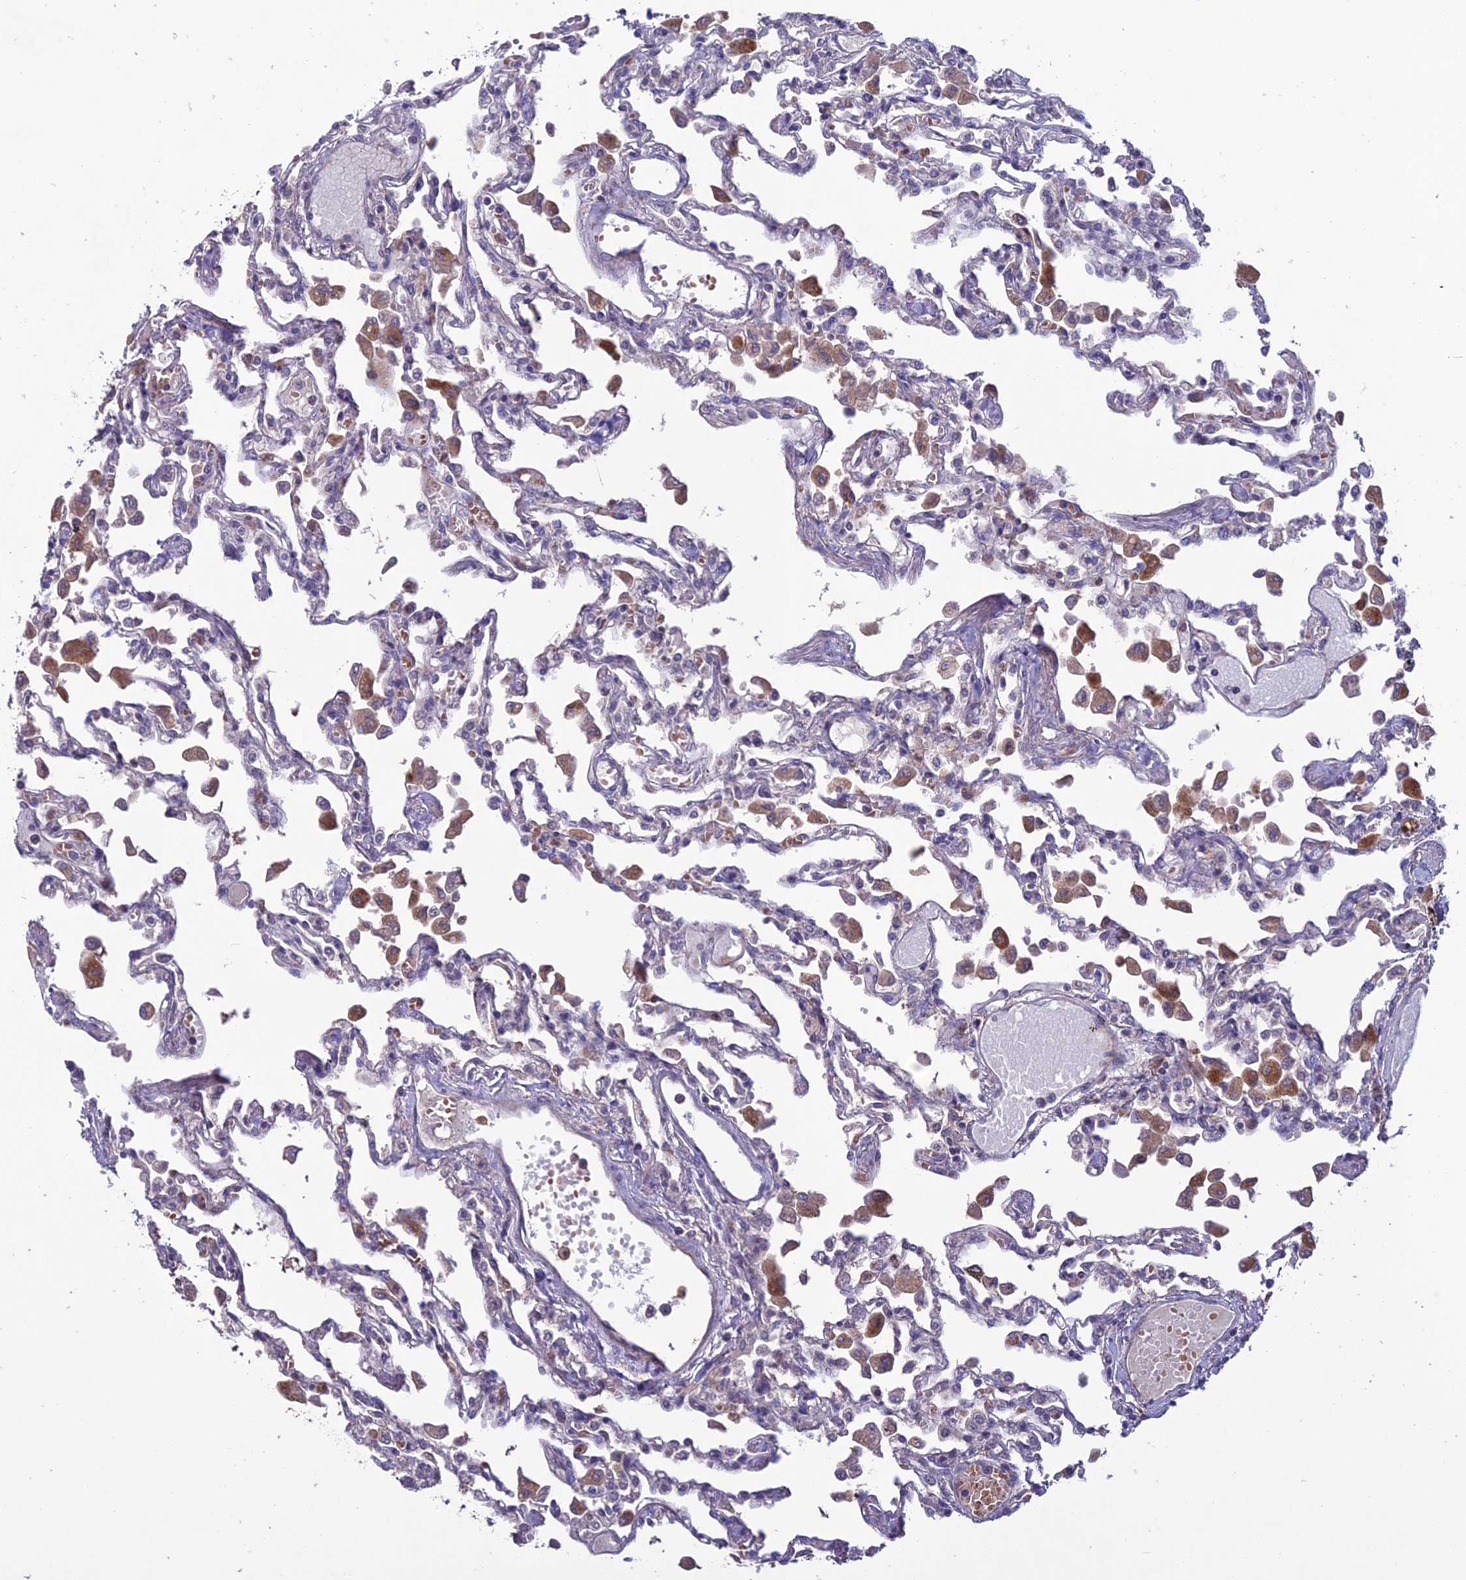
{"staining": {"intensity": "weak", "quantity": "<25%", "location": "cytoplasmic/membranous"}, "tissue": "lung", "cell_type": "Alveolar cells", "image_type": "normal", "snomed": [{"axis": "morphology", "description": "Normal tissue, NOS"}, {"axis": "topography", "description": "Bronchus"}, {"axis": "topography", "description": "Lung"}], "caption": "Immunohistochemical staining of normal lung reveals no significant staining in alveolar cells.", "gene": "C2orf76", "patient": {"sex": "female", "age": 49}}